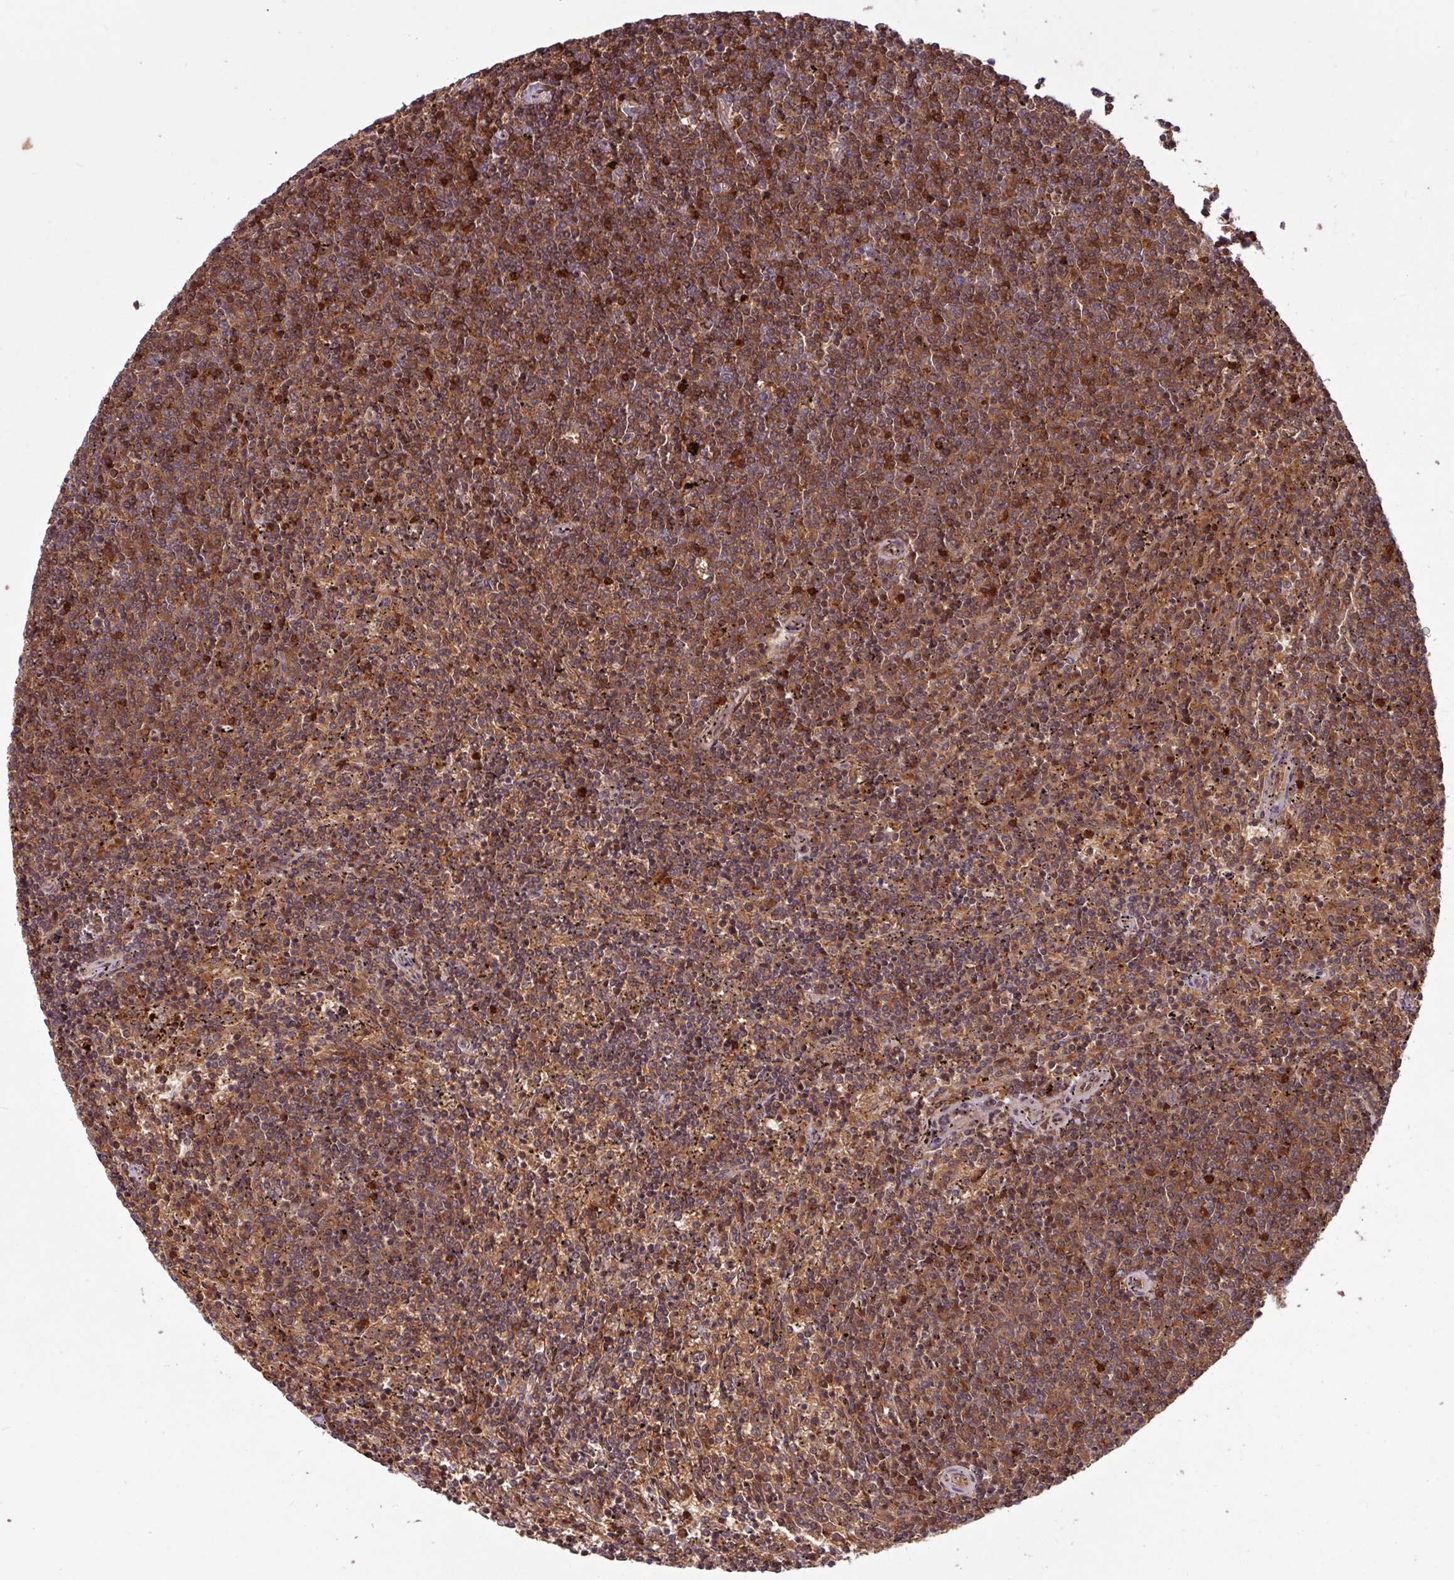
{"staining": {"intensity": "moderate", "quantity": ">75%", "location": "cytoplasmic/membranous,nuclear"}, "tissue": "lymphoma", "cell_type": "Tumor cells", "image_type": "cancer", "snomed": [{"axis": "morphology", "description": "Malignant lymphoma, non-Hodgkin's type, Low grade"}, {"axis": "topography", "description": "Spleen"}], "caption": "Protein staining shows moderate cytoplasmic/membranous and nuclear positivity in about >75% of tumor cells in lymphoma.", "gene": "SEC61G", "patient": {"sex": "female", "age": 50}}